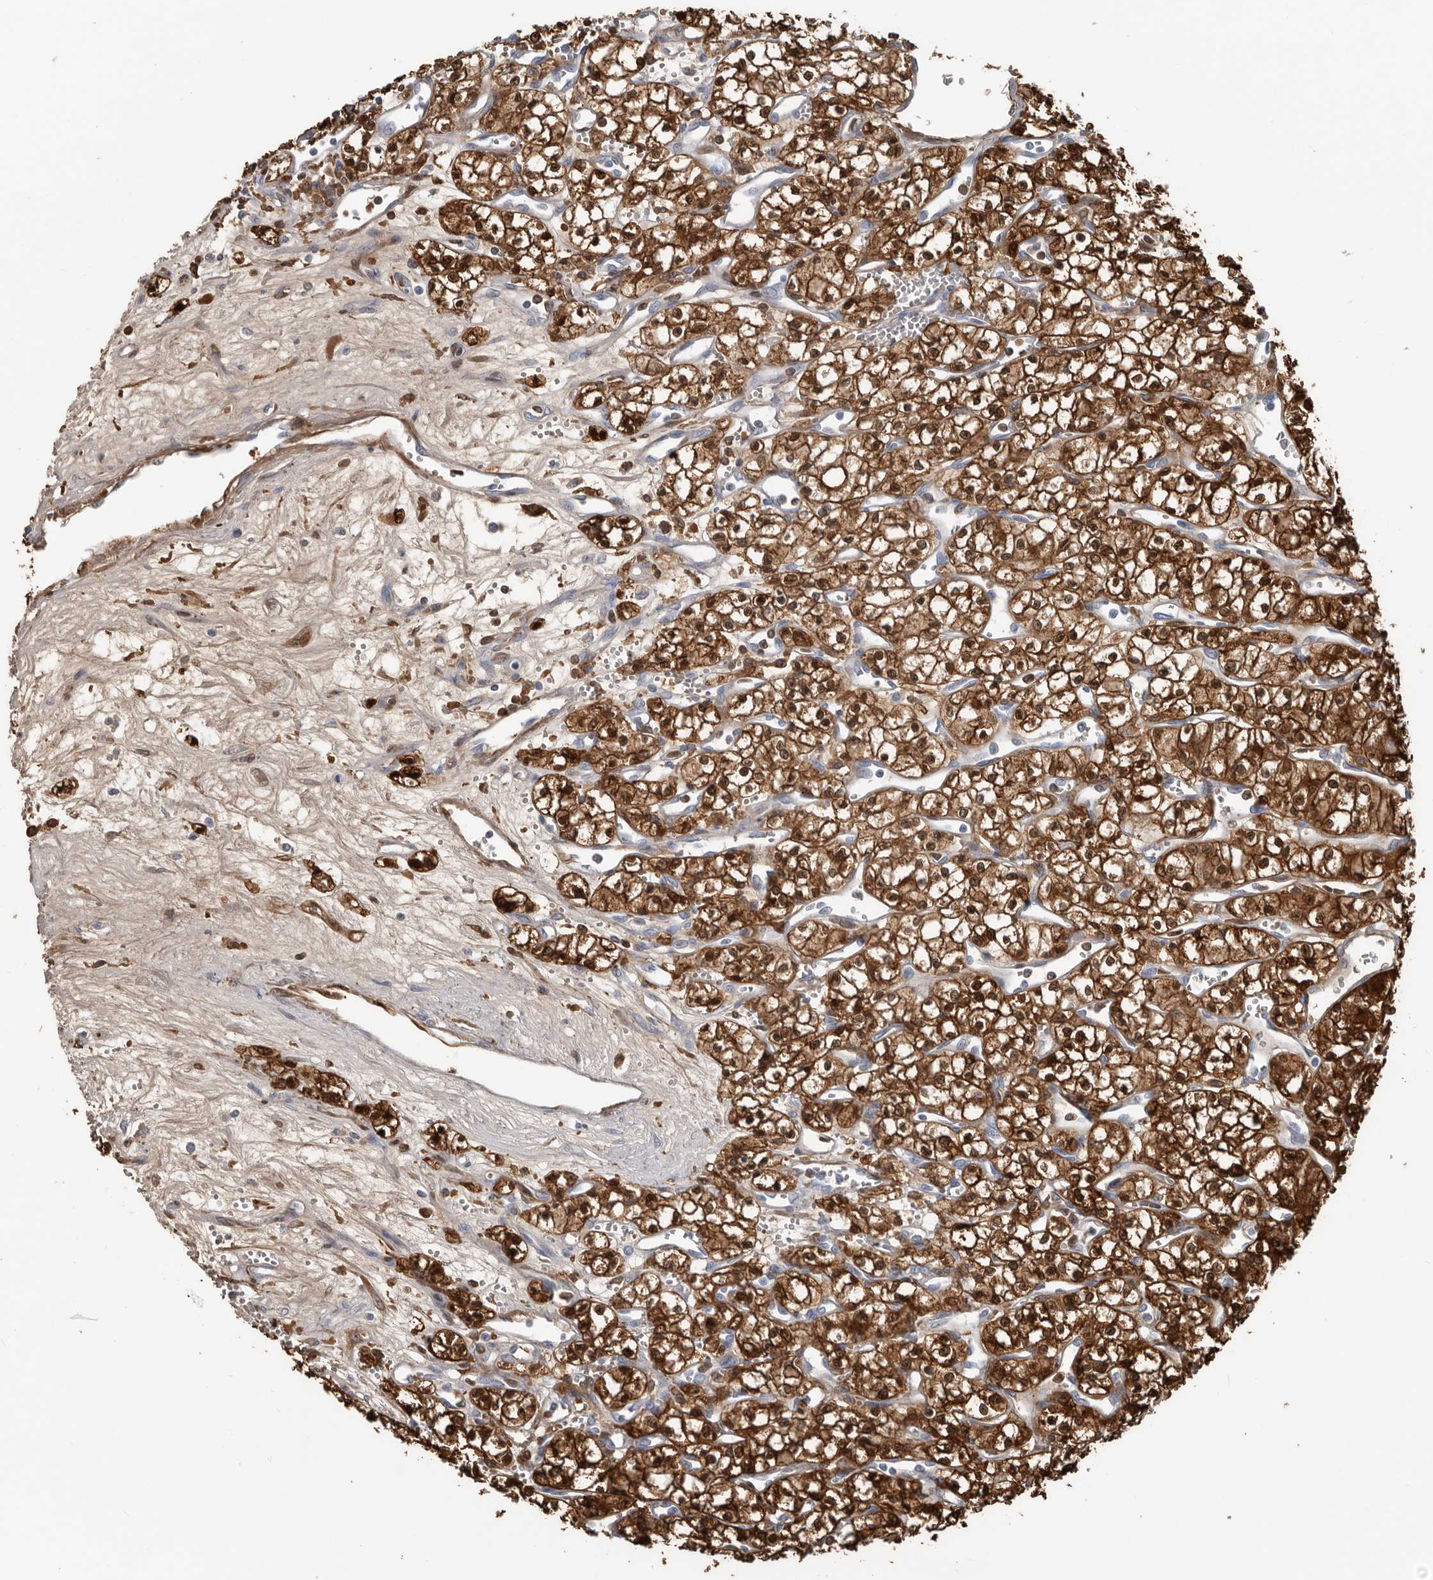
{"staining": {"intensity": "strong", "quantity": ">75%", "location": "cytoplasmic/membranous,nuclear"}, "tissue": "renal cancer", "cell_type": "Tumor cells", "image_type": "cancer", "snomed": [{"axis": "morphology", "description": "Adenocarcinoma, NOS"}, {"axis": "topography", "description": "Kidney"}], "caption": "Renal cancer stained with IHC exhibits strong cytoplasmic/membranous and nuclear positivity in about >75% of tumor cells. The protein of interest is shown in brown color, while the nuclei are stained blue.", "gene": "FABP7", "patient": {"sex": "male", "age": 59}}